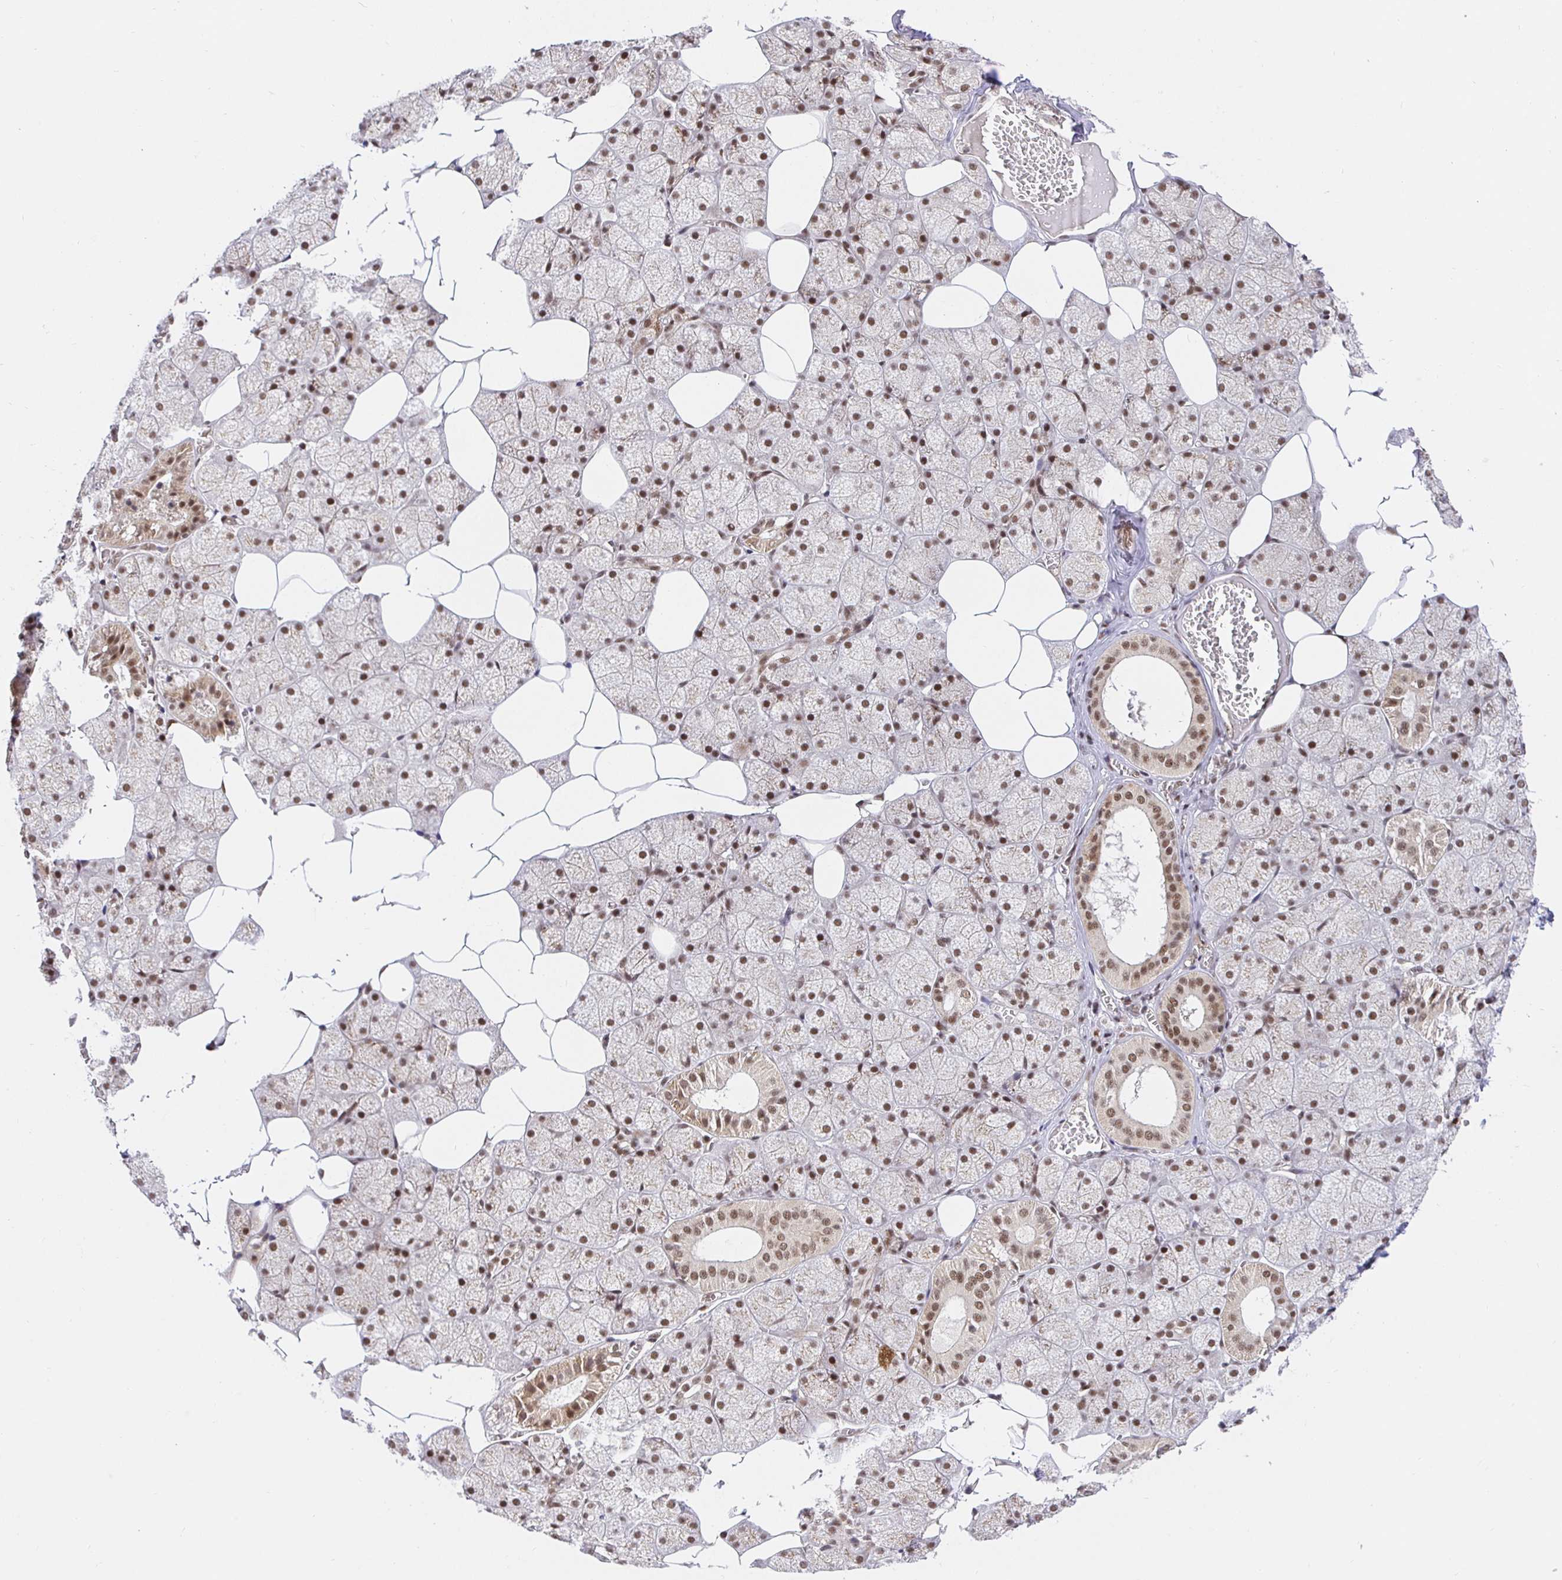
{"staining": {"intensity": "moderate", "quantity": ">75%", "location": "cytoplasmic/membranous,nuclear"}, "tissue": "salivary gland", "cell_type": "Glandular cells", "image_type": "normal", "snomed": [{"axis": "morphology", "description": "Normal tissue, NOS"}, {"axis": "topography", "description": "Salivary gland"}, {"axis": "topography", "description": "Peripheral nerve tissue"}], "caption": "Immunohistochemical staining of normal human salivary gland shows moderate cytoplasmic/membranous,nuclear protein positivity in about >75% of glandular cells.", "gene": "USF1", "patient": {"sex": "male", "age": 38}}